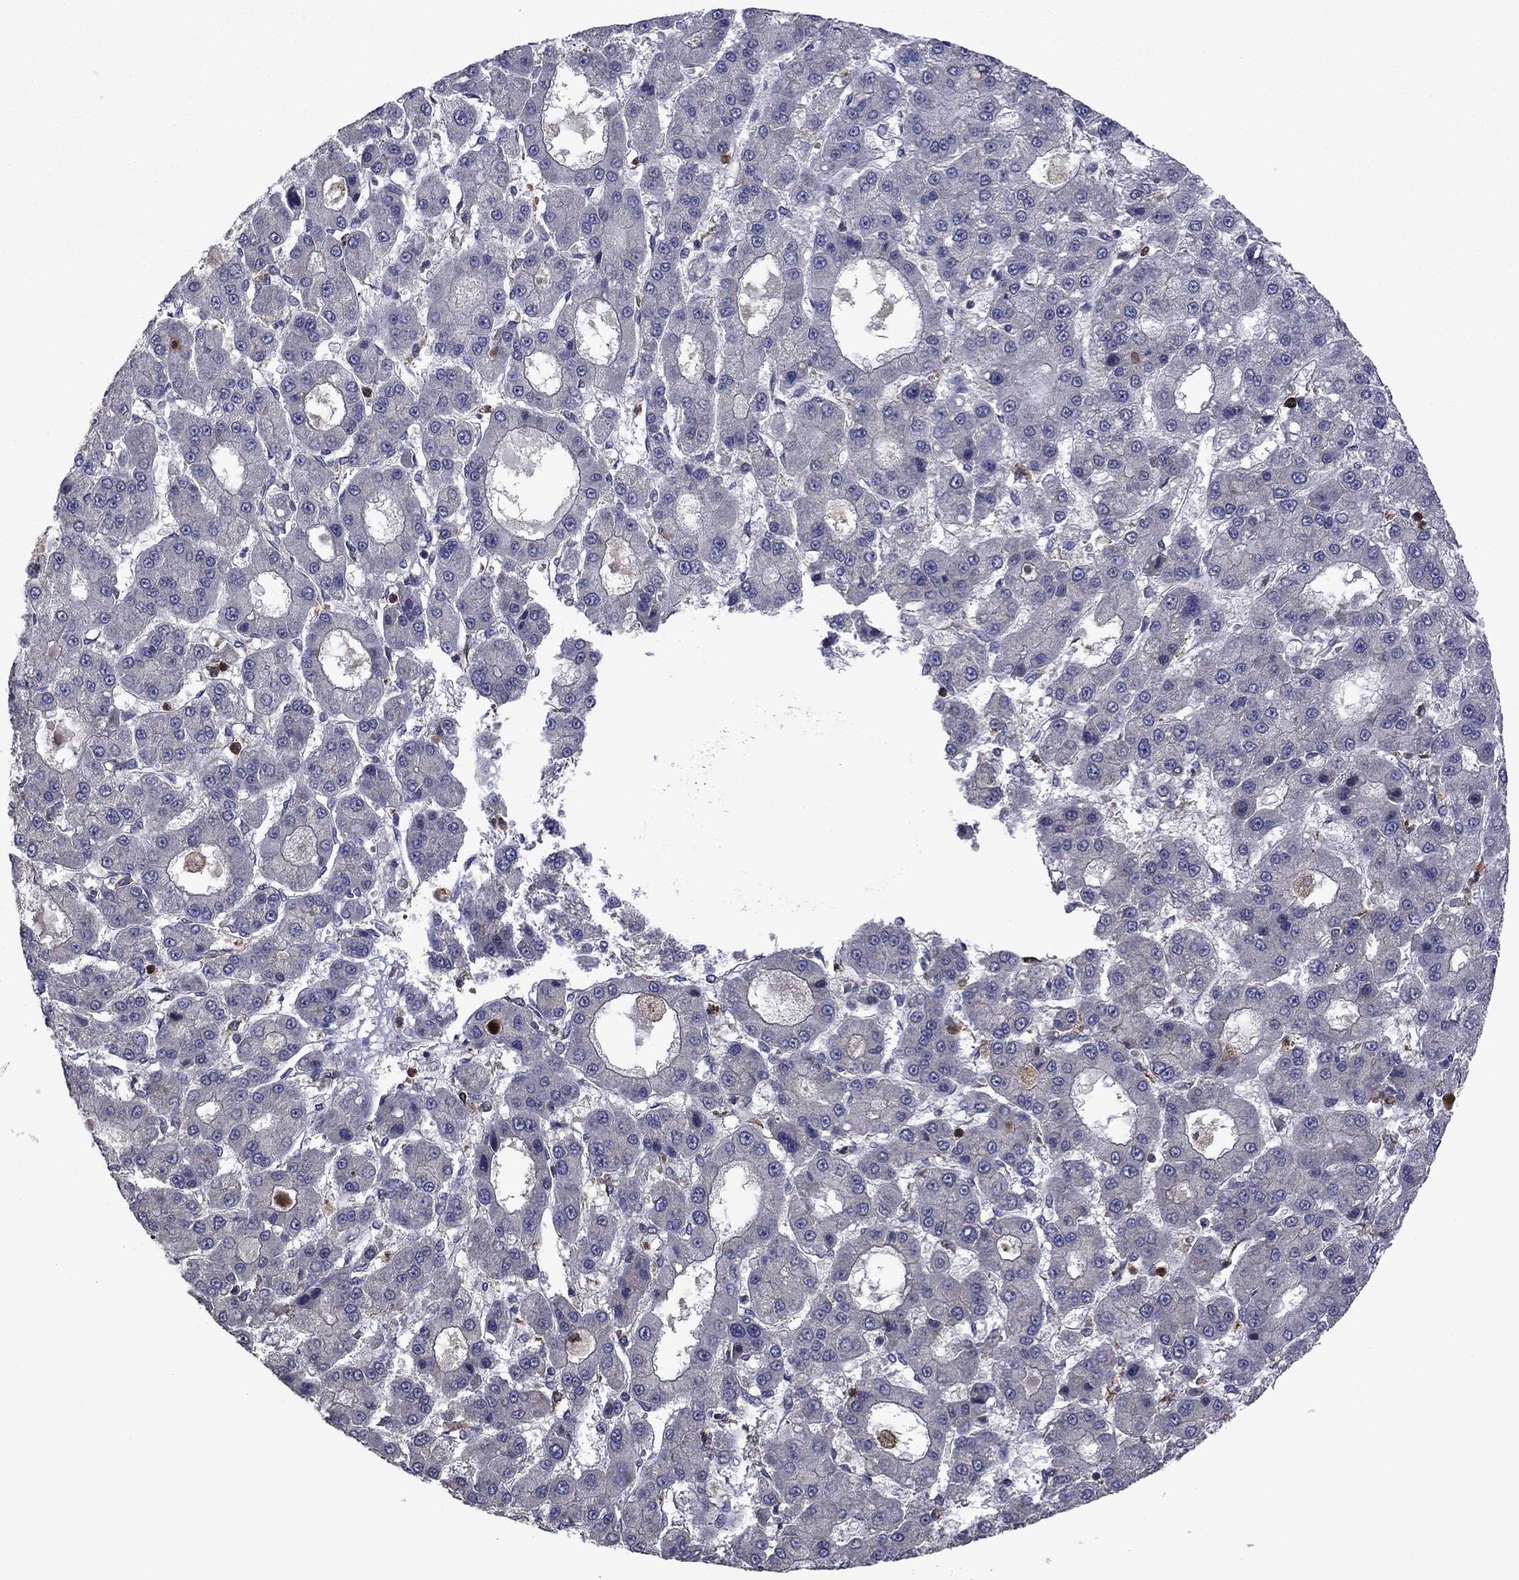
{"staining": {"intensity": "negative", "quantity": "none", "location": "none"}, "tissue": "liver cancer", "cell_type": "Tumor cells", "image_type": "cancer", "snomed": [{"axis": "morphology", "description": "Carcinoma, Hepatocellular, NOS"}, {"axis": "topography", "description": "Liver"}], "caption": "Photomicrograph shows no protein staining in tumor cells of liver cancer tissue. Brightfield microscopy of immunohistochemistry (IHC) stained with DAB (3,3'-diaminobenzidine) (brown) and hematoxylin (blue), captured at high magnification.", "gene": "MEA1", "patient": {"sex": "male", "age": 70}}